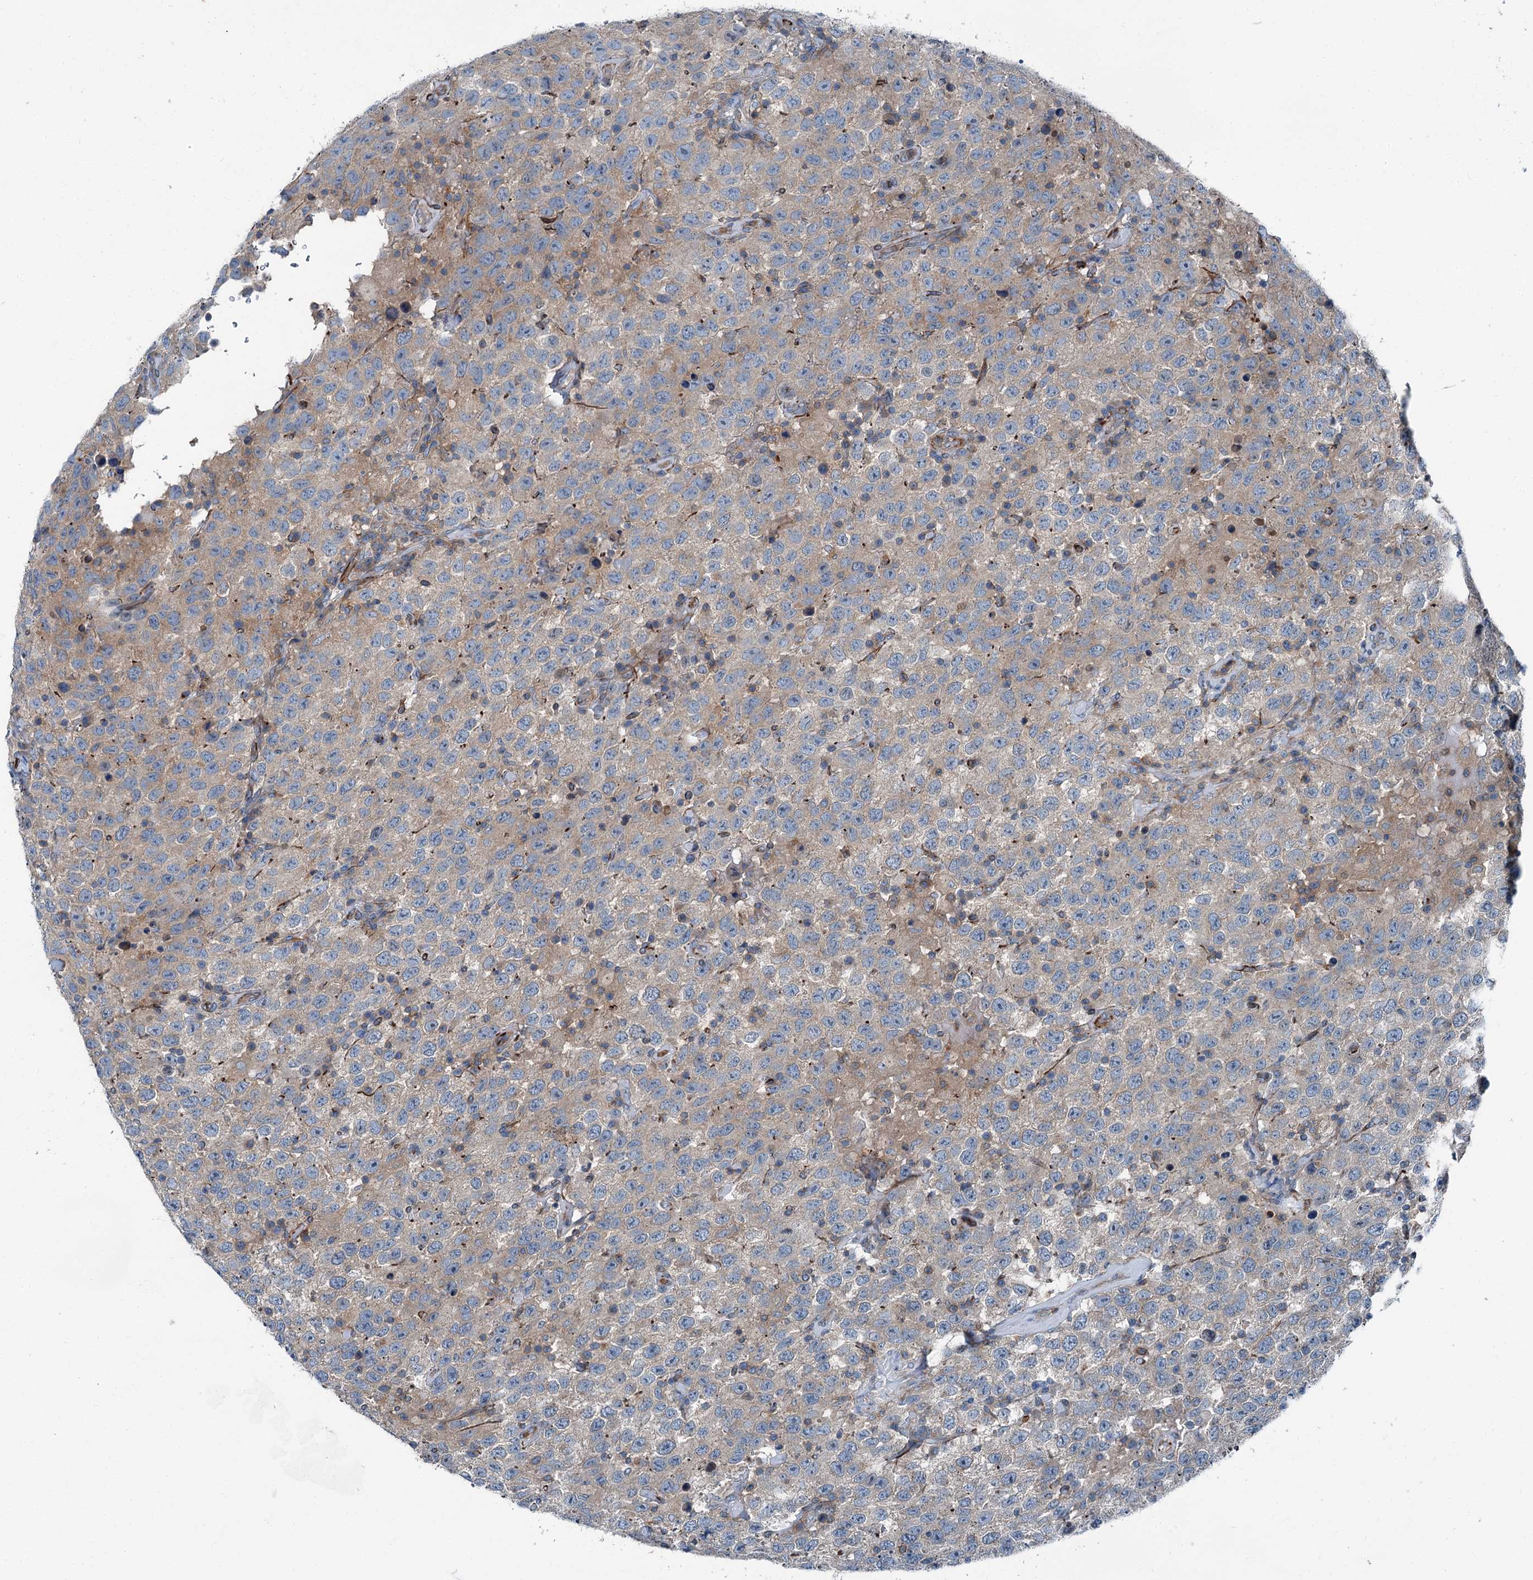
{"staining": {"intensity": "weak", "quantity": "25%-75%", "location": "cytoplasmic/membranous"}, "tissue": "testis cancer", "cell_type": "Tumor cells", "image_type": "cancer", "snomed": [{"axis": "morphology", "description": "Seminoma, NOS"}, {"axis": "topography", "description": "Testis"}], "caption": "Immunohistochemistry micrograph of neoplastic tissue: testis seminoma stained using immunohistochemistry (IHC) demonstrates low levels of weak protein expression localized specifically in the cytoplasmic/membranous of tumor cells, appearing as a cytoplasmic/membranous brown color.", "gene": "AXL", "patient": {"sex": "male", "age": 41}}